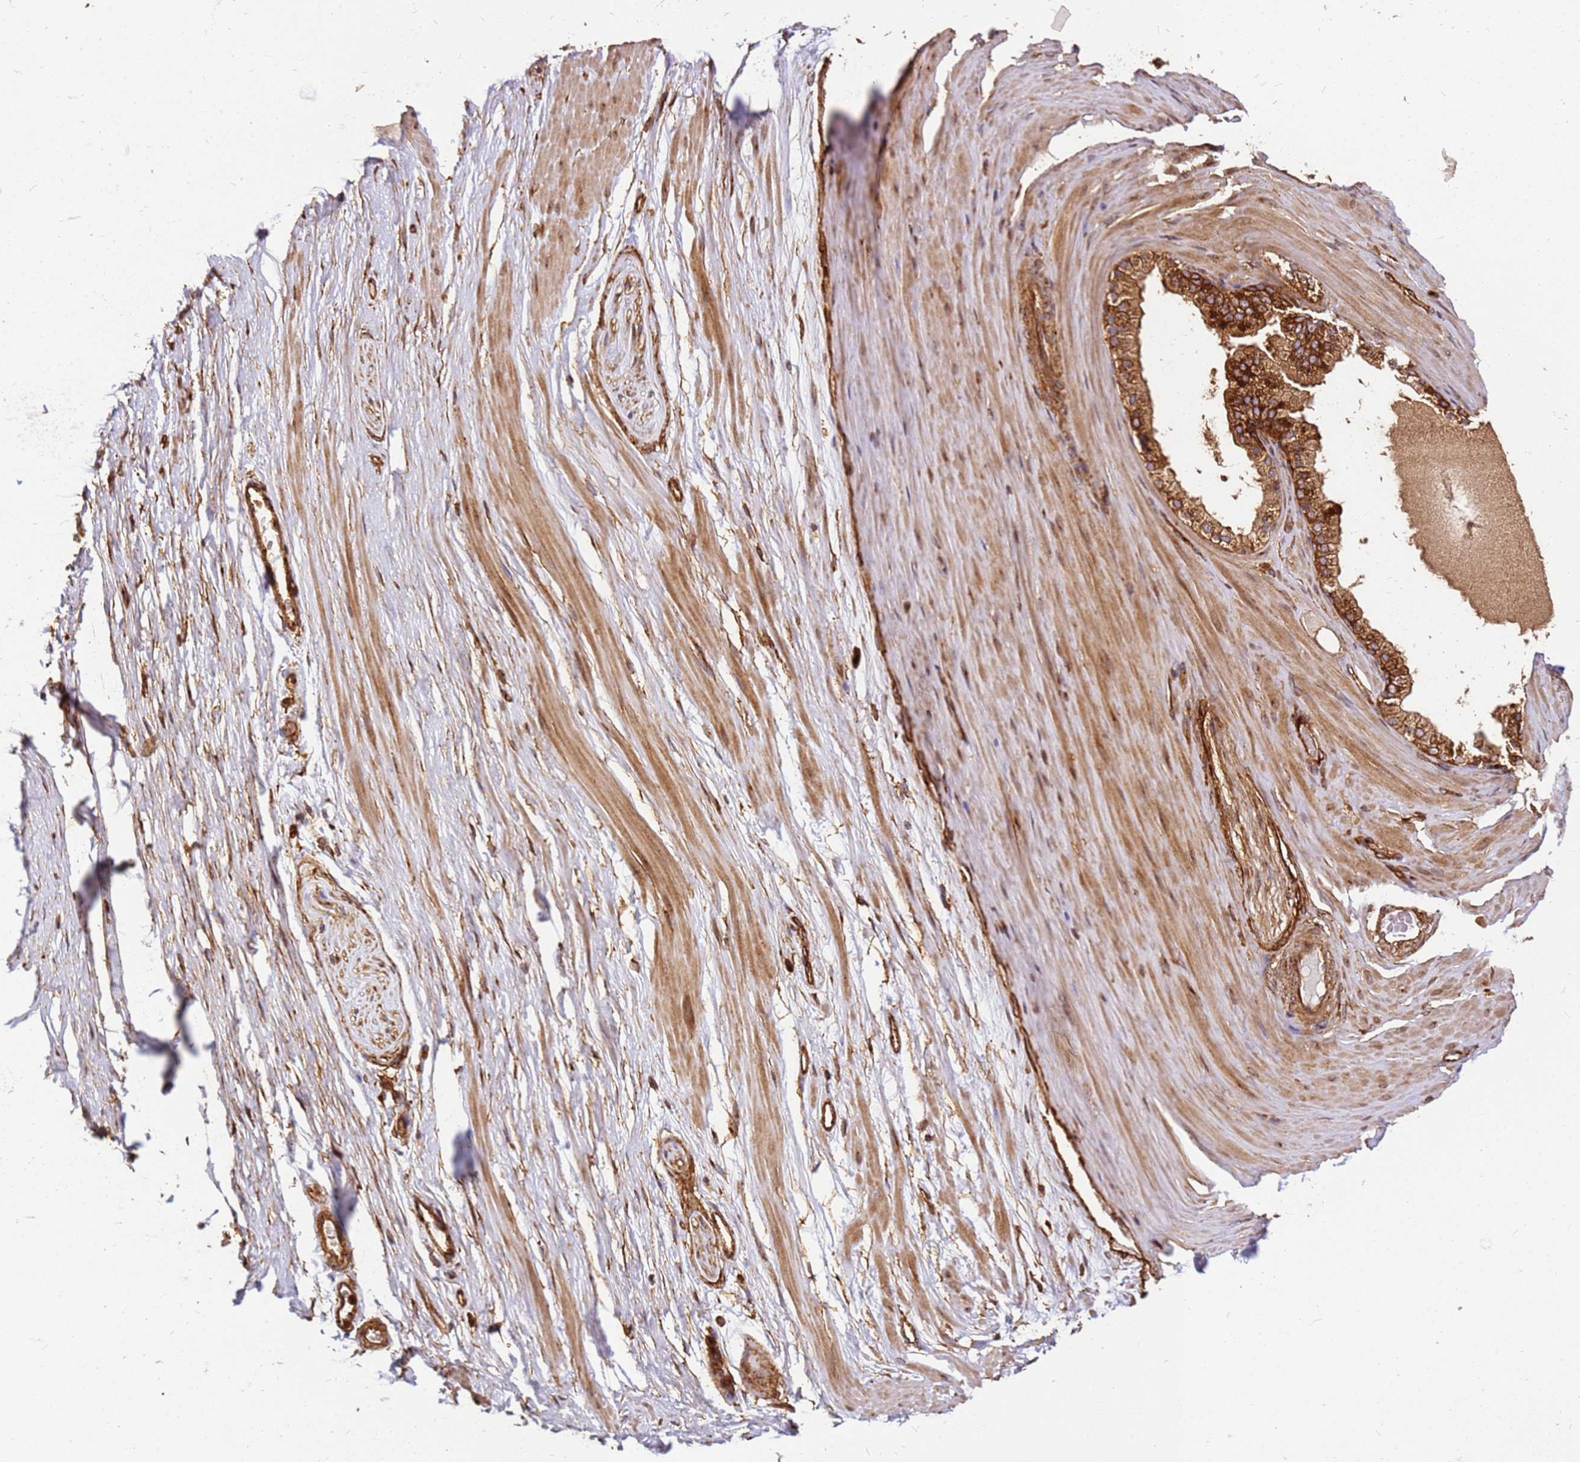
{"staining": {"intensity": "strong", "quantity": ">75%", "location": "cytoplasmic/membranous"}, "tissue": "adipose tissue", "cell_type": "Adipocytes", "image_type": "normal", "snomed": [{"axis": "morphology", "description": "Normal tissue, NOS"}, {"axis": "morphology", "description": "Adenocarcinoma, Low grade"}, {"axis": "topography", "description": "Prostate"}, {"axis": "topography", "description": "Peripheral nerve tissue"}], "caption": "A micrograph showing strong cytoplasmic/membranous expression in approximately >75% of adipocytes in normal adipose tissue, as visualized by brown immunohistochemical staining.", "gene": "DVL3", "patient": {"sex": "male", "age": 63}}